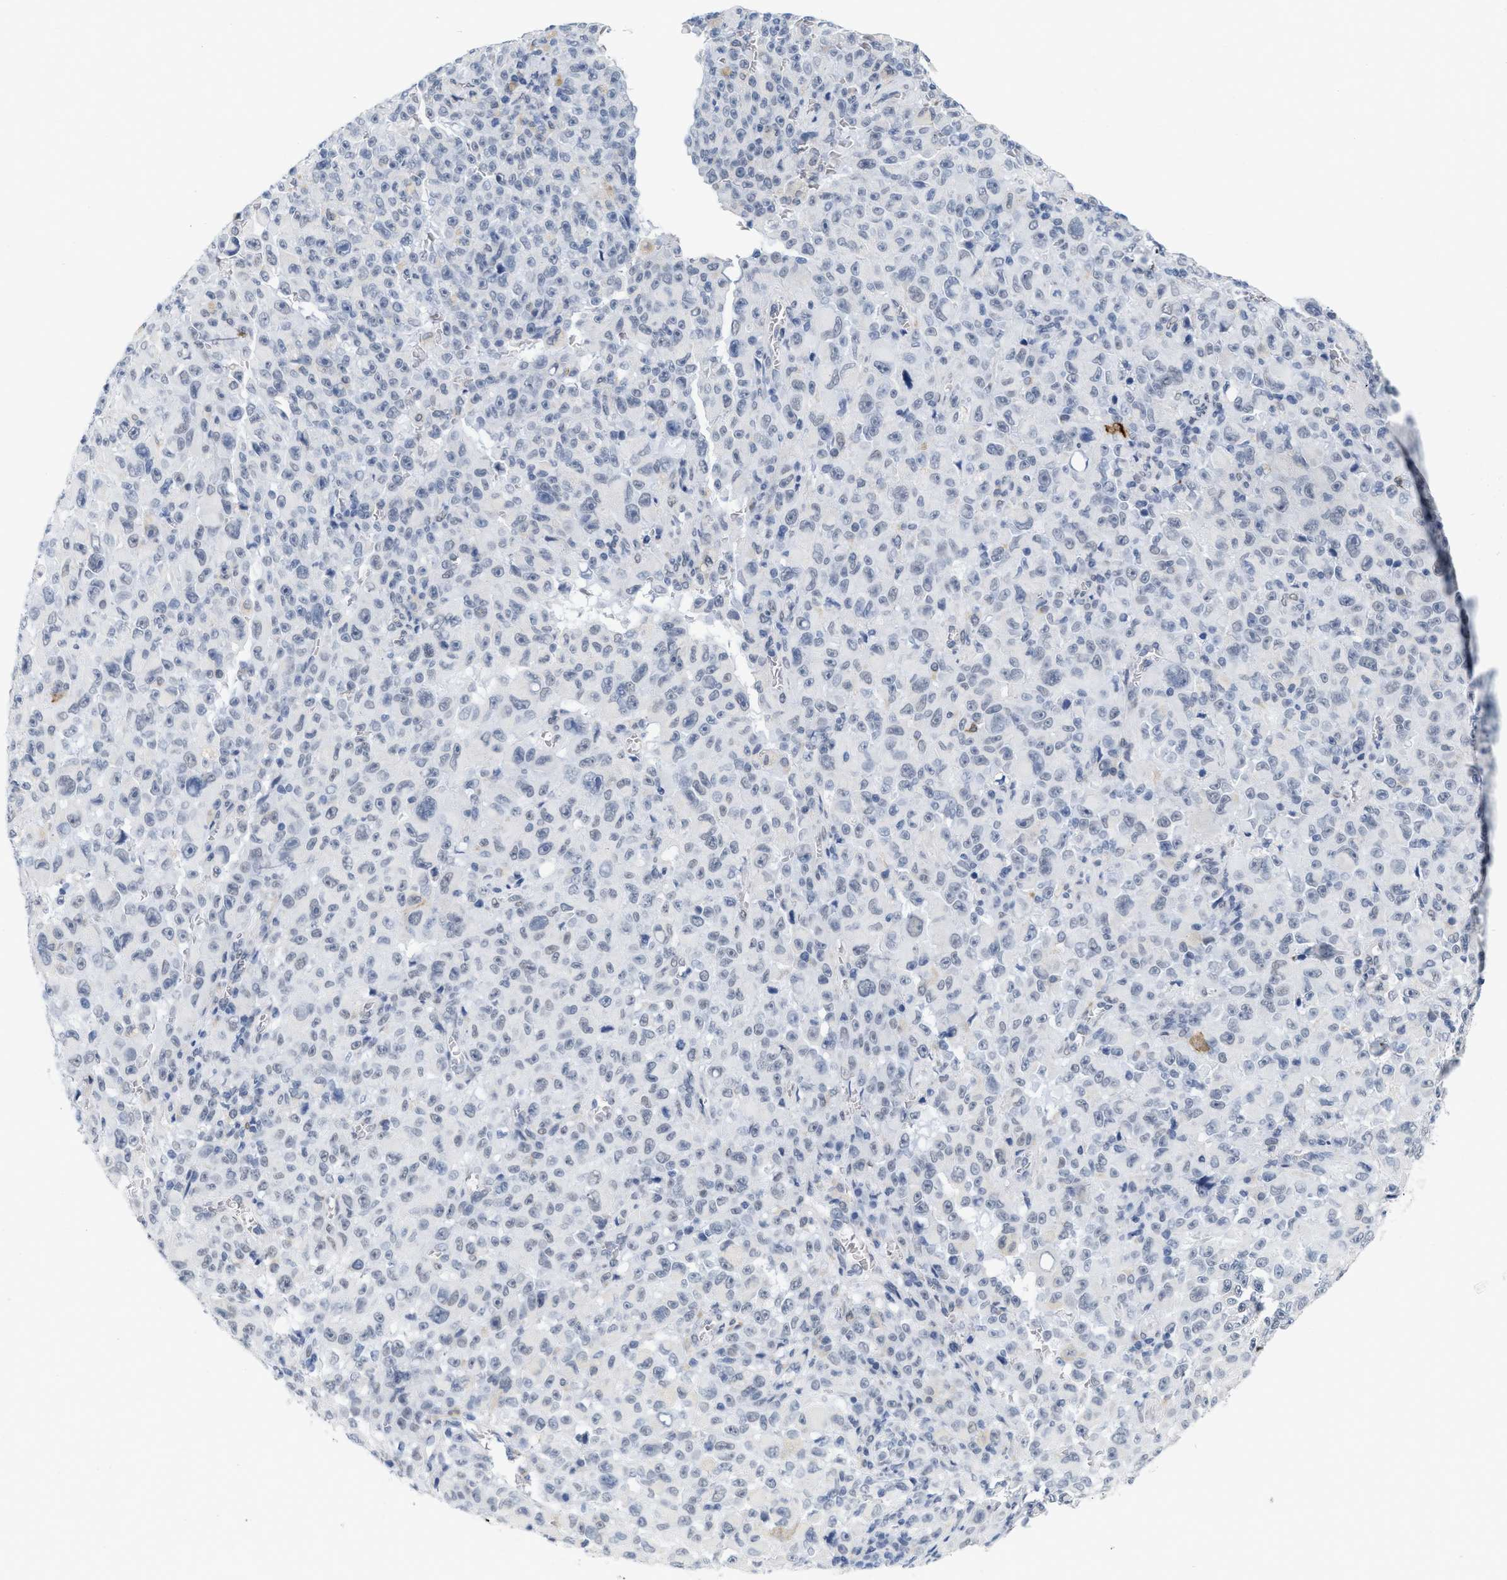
{"staining": {"intensity": "negative", "quantity": "none", "location": "none"}, "tissue": "melanoma", "cell_type": "Tumor cells", "image_type": "cancer", "snomed": [{"axis": "morphology", "description": "Malignant melanoma, NOS"}, {"axis": "topography", "description": "Skin"}], "caption": "A histopathology image of human melanoma is negative for staining in tumor cells.", "gene": "XIRP1", "patient": {"sex": "female", "age": 82}}